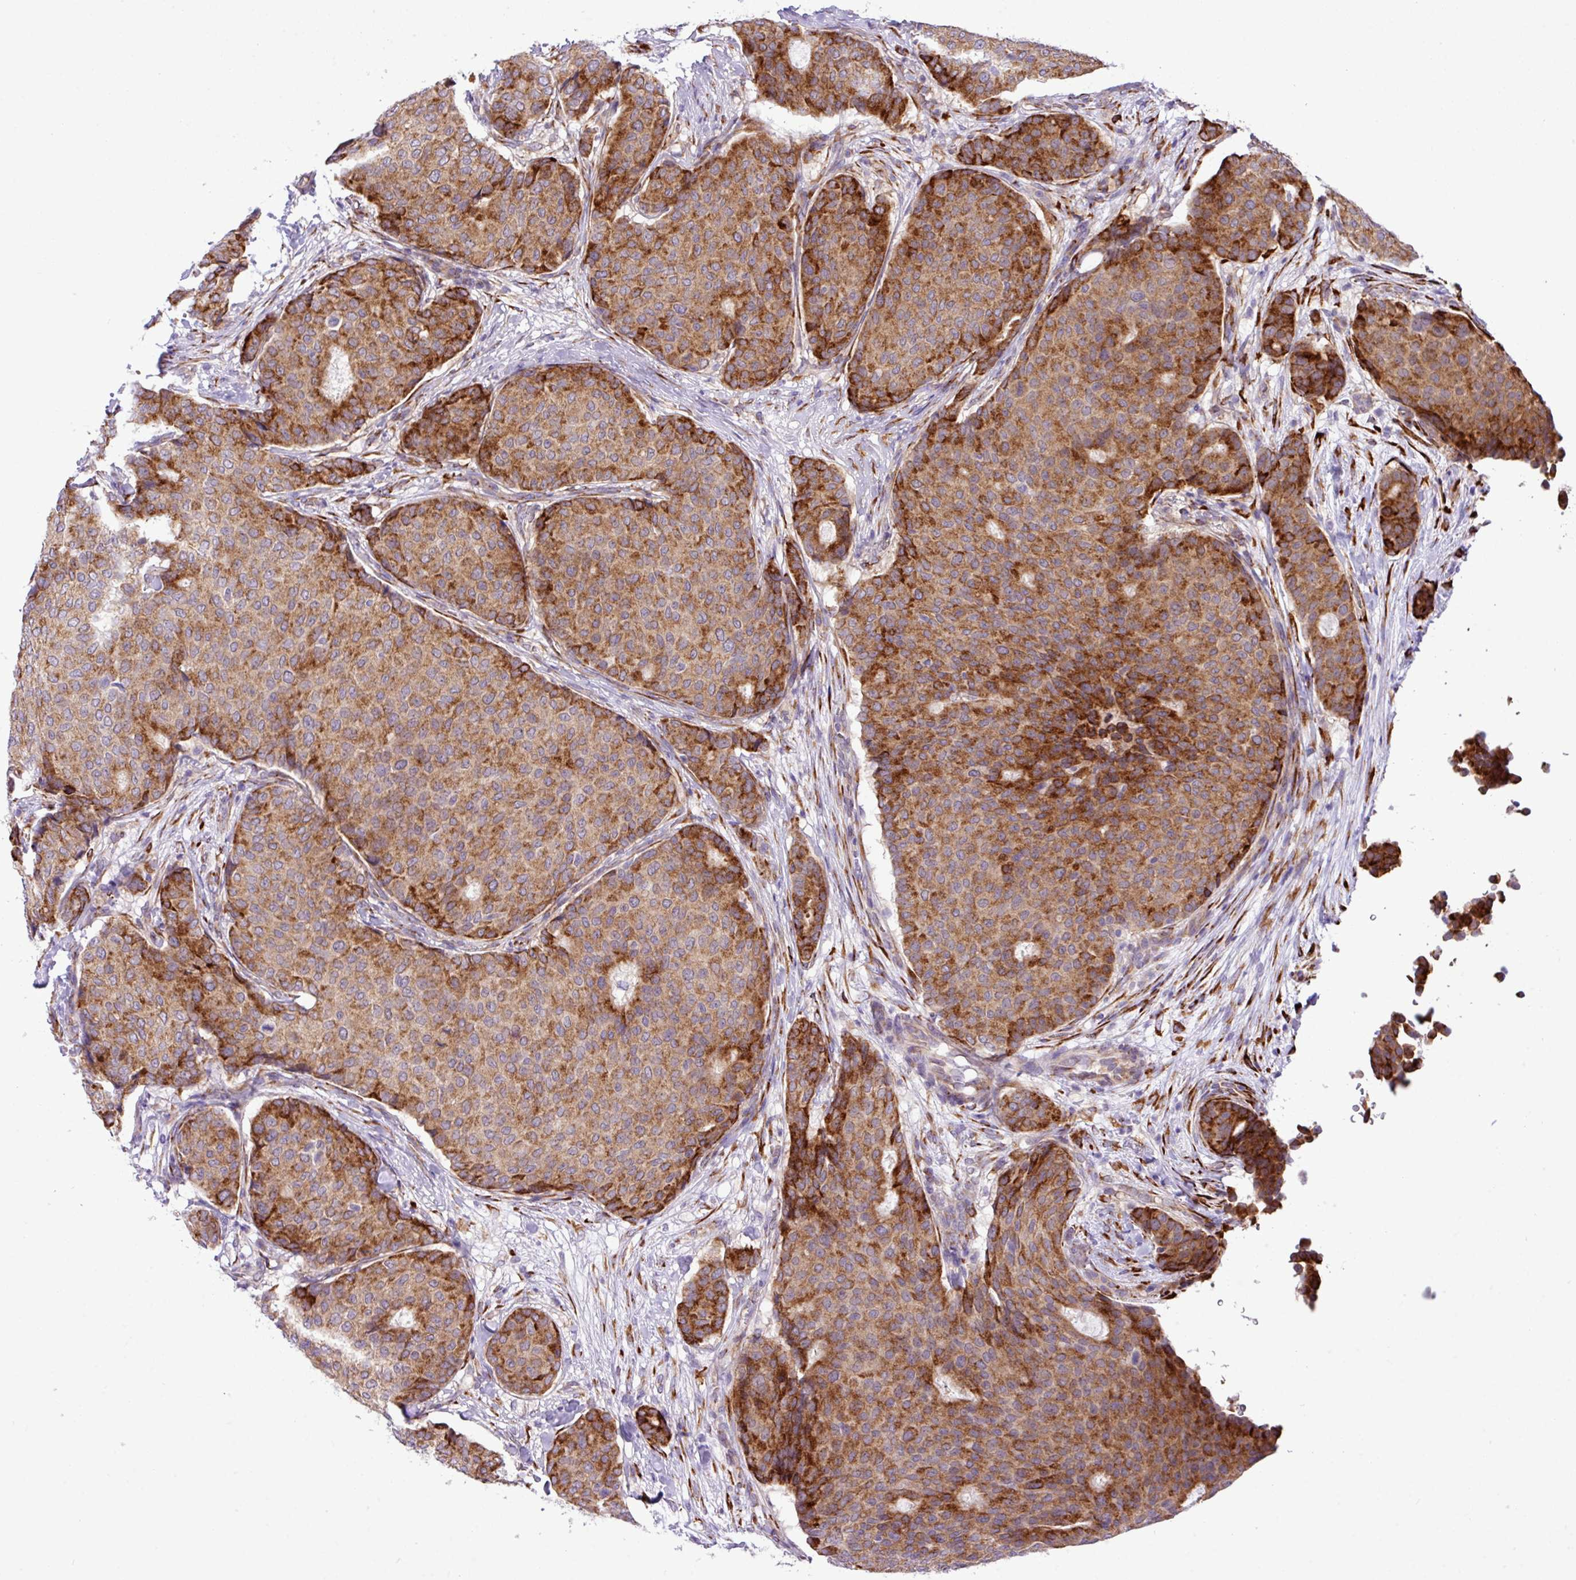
{"staining": {"intensity": "strong", "quantity": ">75%", "location": "cytoplasmic/membranous"}, "tissue": "breast cancer", "cell_type": "Tumor cells", "image_type": "cancer", "snomed": [{"axis": "morphology", "description": "Duct carcinoma"}, {"axis": "topography", "description": "Breast"}], "caption": "Immunohistochemistry (IHC) of breast invasive ductal carcinoma exhibits high levels of strong cytoplasmic/membranous staining in approximately >75% of tumor cells. The protein of interest is stained brown, and the nuclei are stained in blue (DAB (3,3'-diaminobenzidine) IHC with brightfield microscopy, high magnification).", "gene": "CFAP97", "patient": {"sex": "female", "age": 75}}